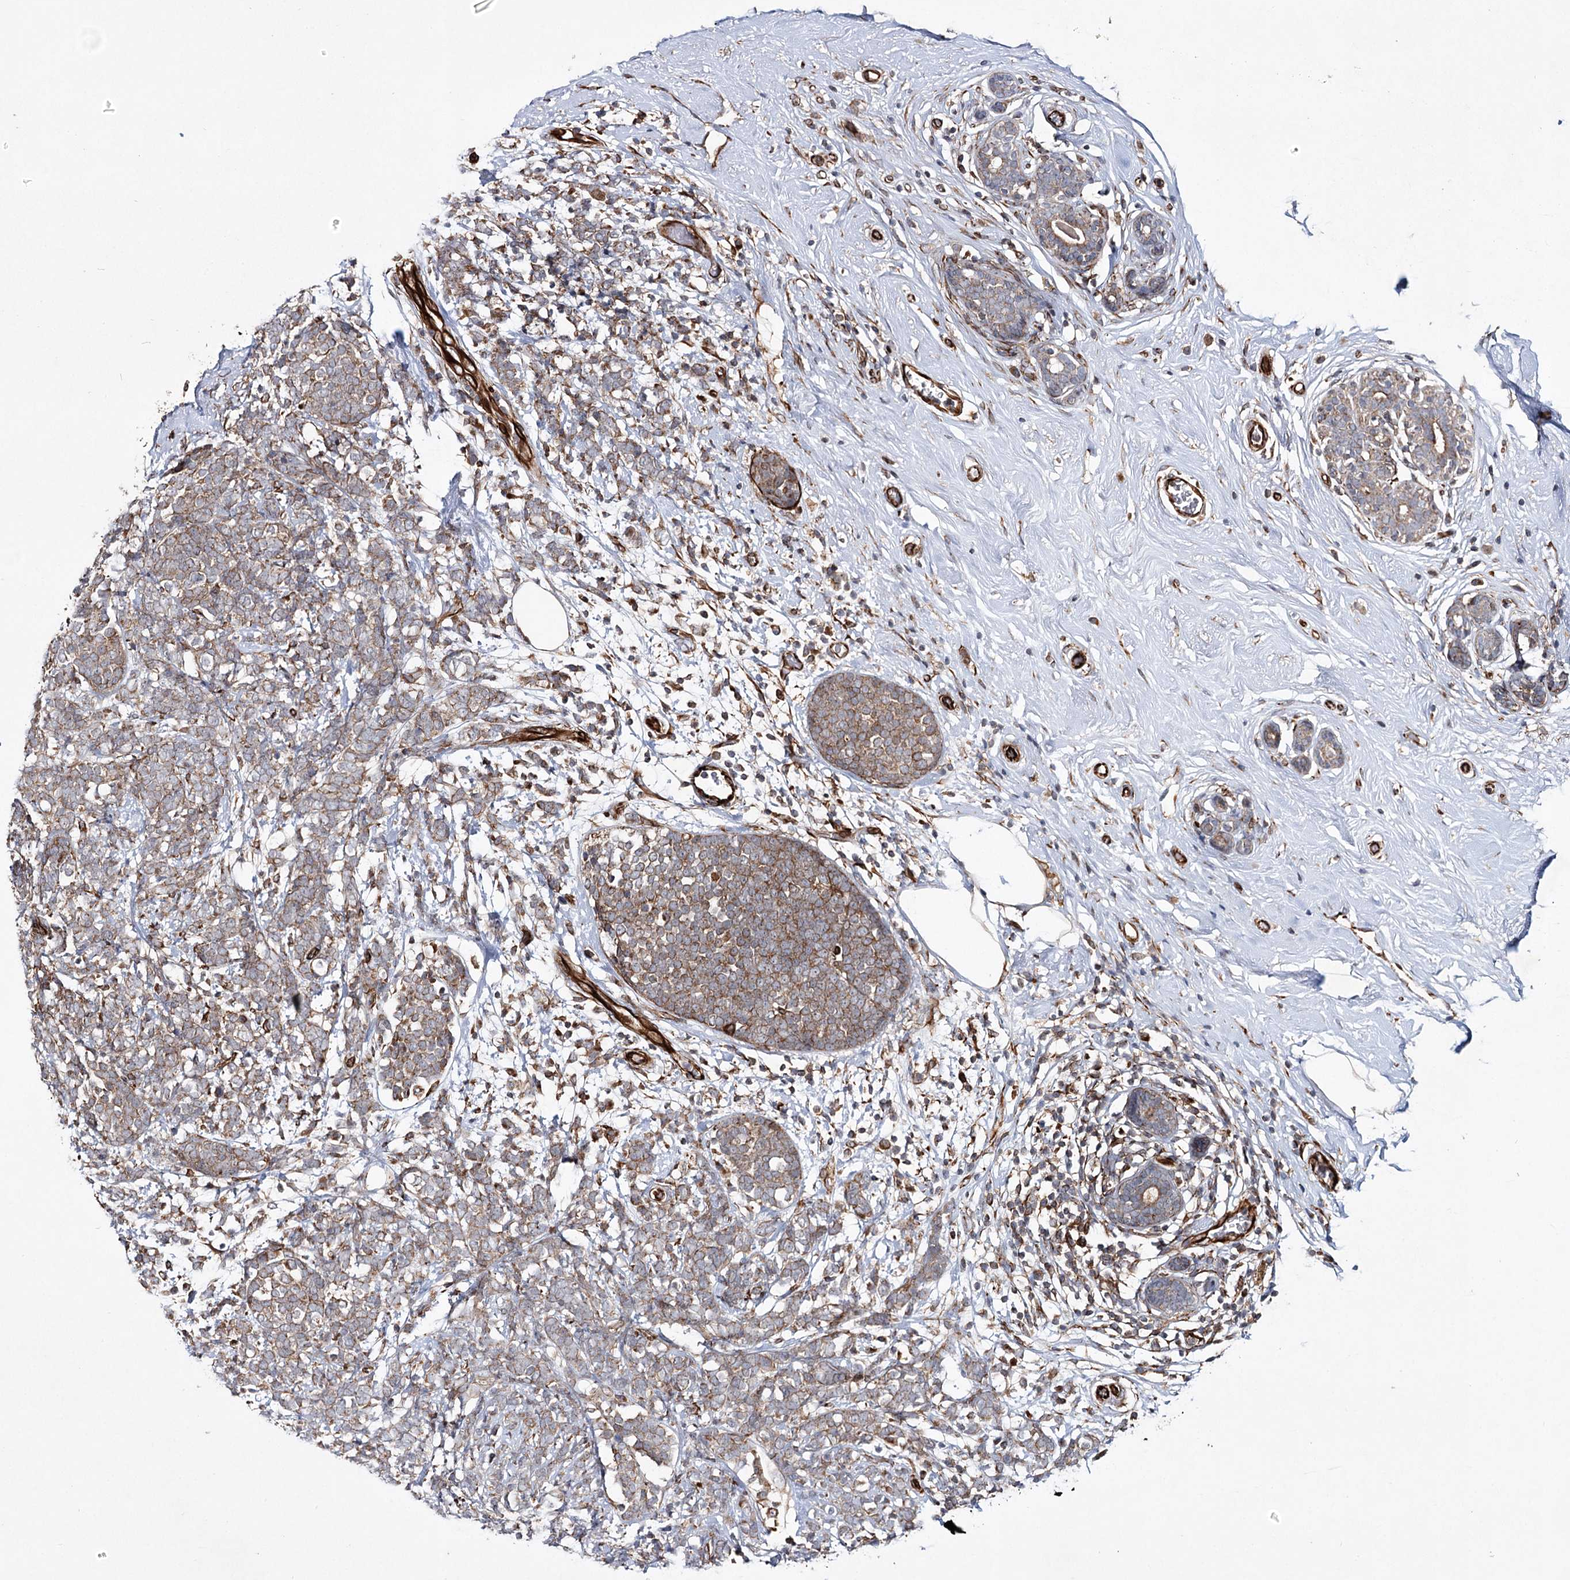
{"staining": {"intensity": "weak", "quantity": "25%-75%", "location": "cytoplasmic/membranous"}, "tissue": "breast cancer", "cell_type": "Tumor cells", "image_type": "cancer", "snomed": [{"axis": "morphology", "description": "Lobular carcinoma"}, {"axis": "topography", "description": "Breast"}], "caption": "Immunohistochemical staining of breast cancer (lobular carcinoma) displays low levels of weak cytoplasmic/membranous protein positivity in approximately 25%-75% of tumor cells. The staining was performed using DAB (3,3'-diaminobenzidine) to visualize the protein expression in brown, while the nuclei were stained in blue with hematoxylin (Magnification: 20x).", "gene": "DPEP2", "patient": {"sex": "female", "age": 58}}